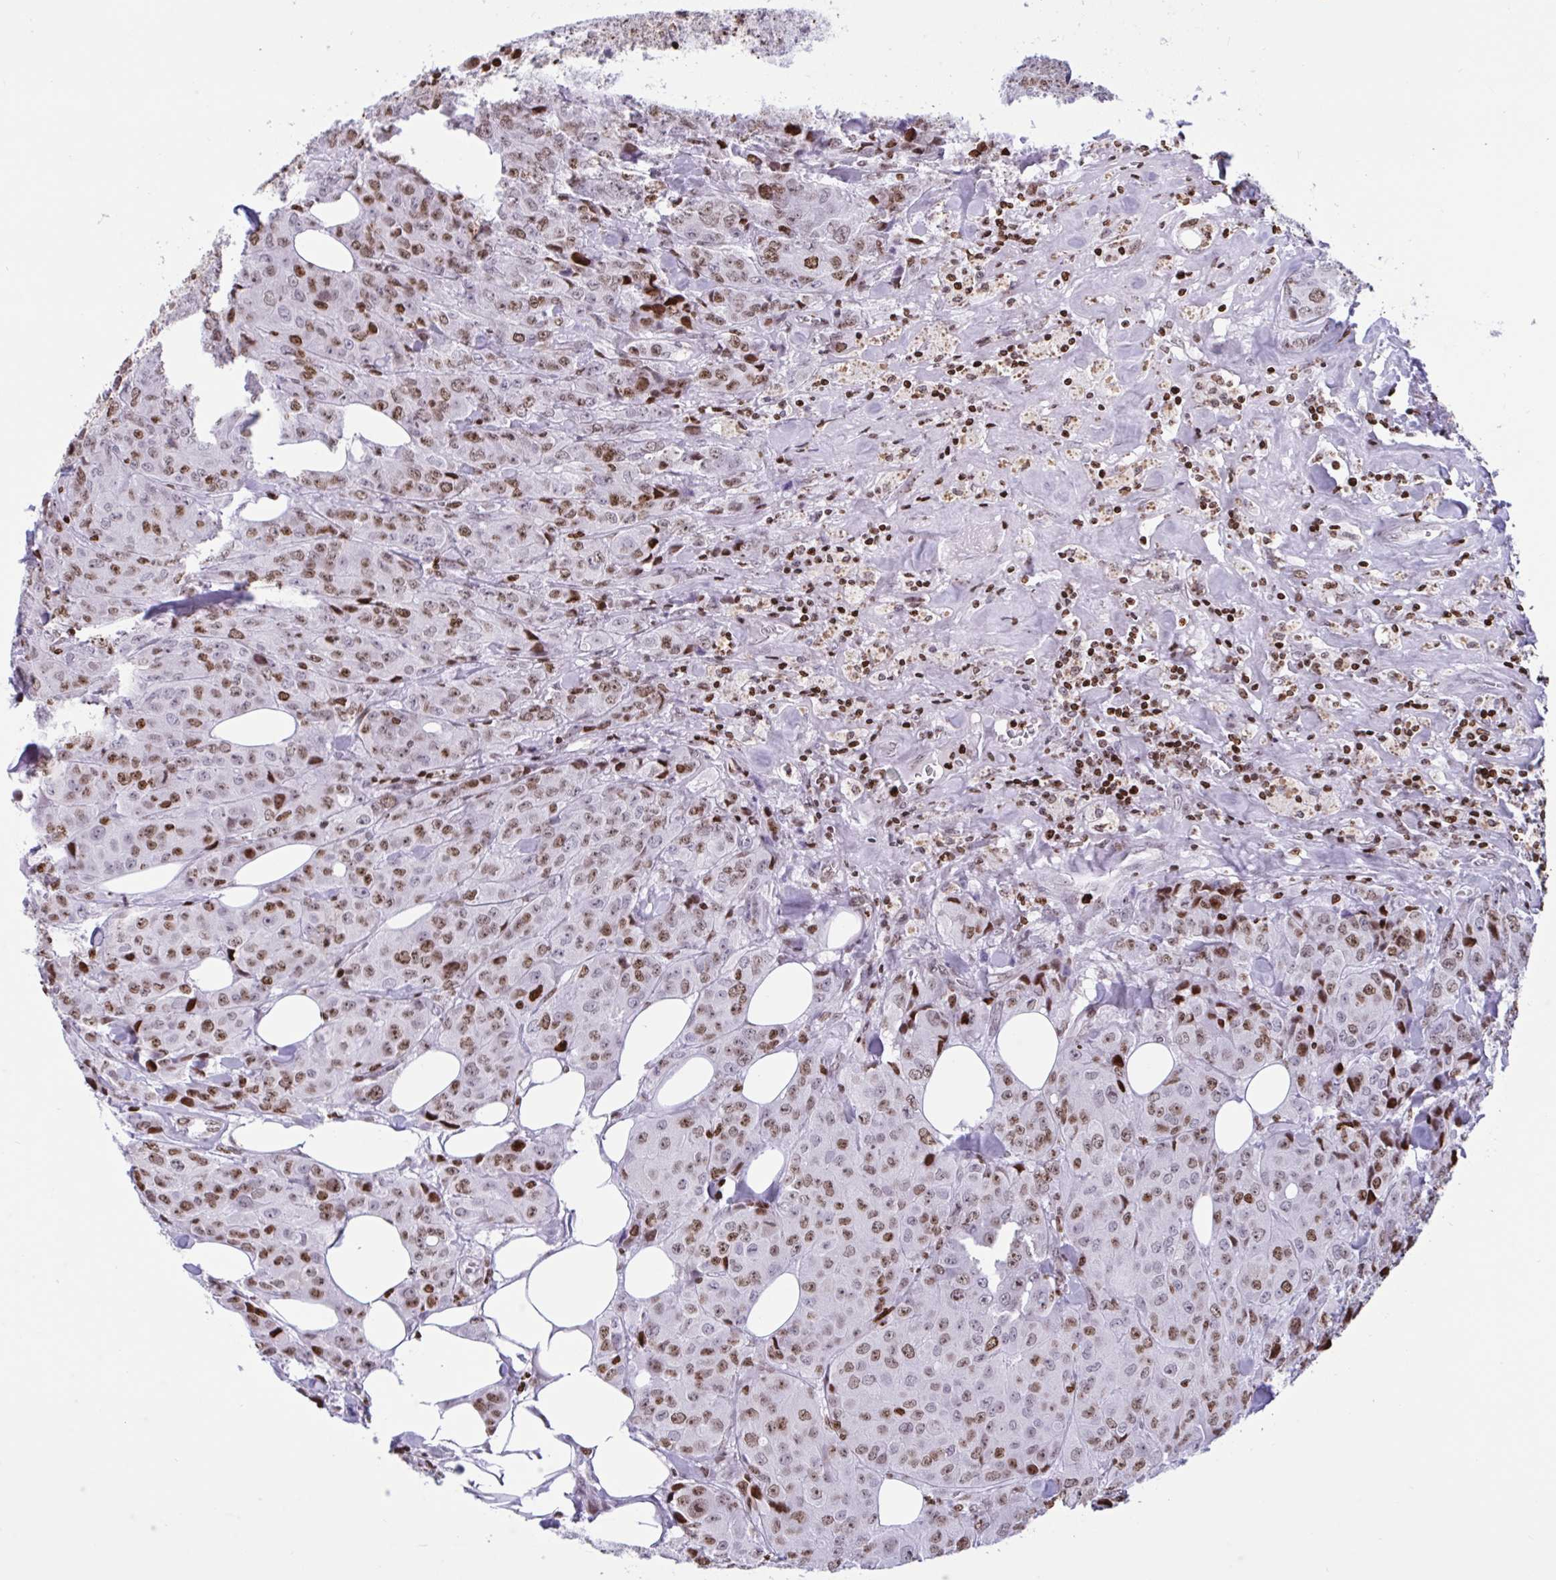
{"staining": {"intensity": "moderate", "quantity": ">75%", "location": "nuclear"}, "tissue": "breast cancer", "cell_type": "Tumor cells", "image_type": "cancer", "snomed": [{"axis": "morphology", "description": "Duct carcinoma"}, {"axis": "topography", "description": "Breast"}], "caption": "Tumor cells display medium levels of moderate nuclear expression in approximately >75% of cells in human breast cancer.", "gene": "HMGB2", "patient": {"sex": "female", "age": 43}}